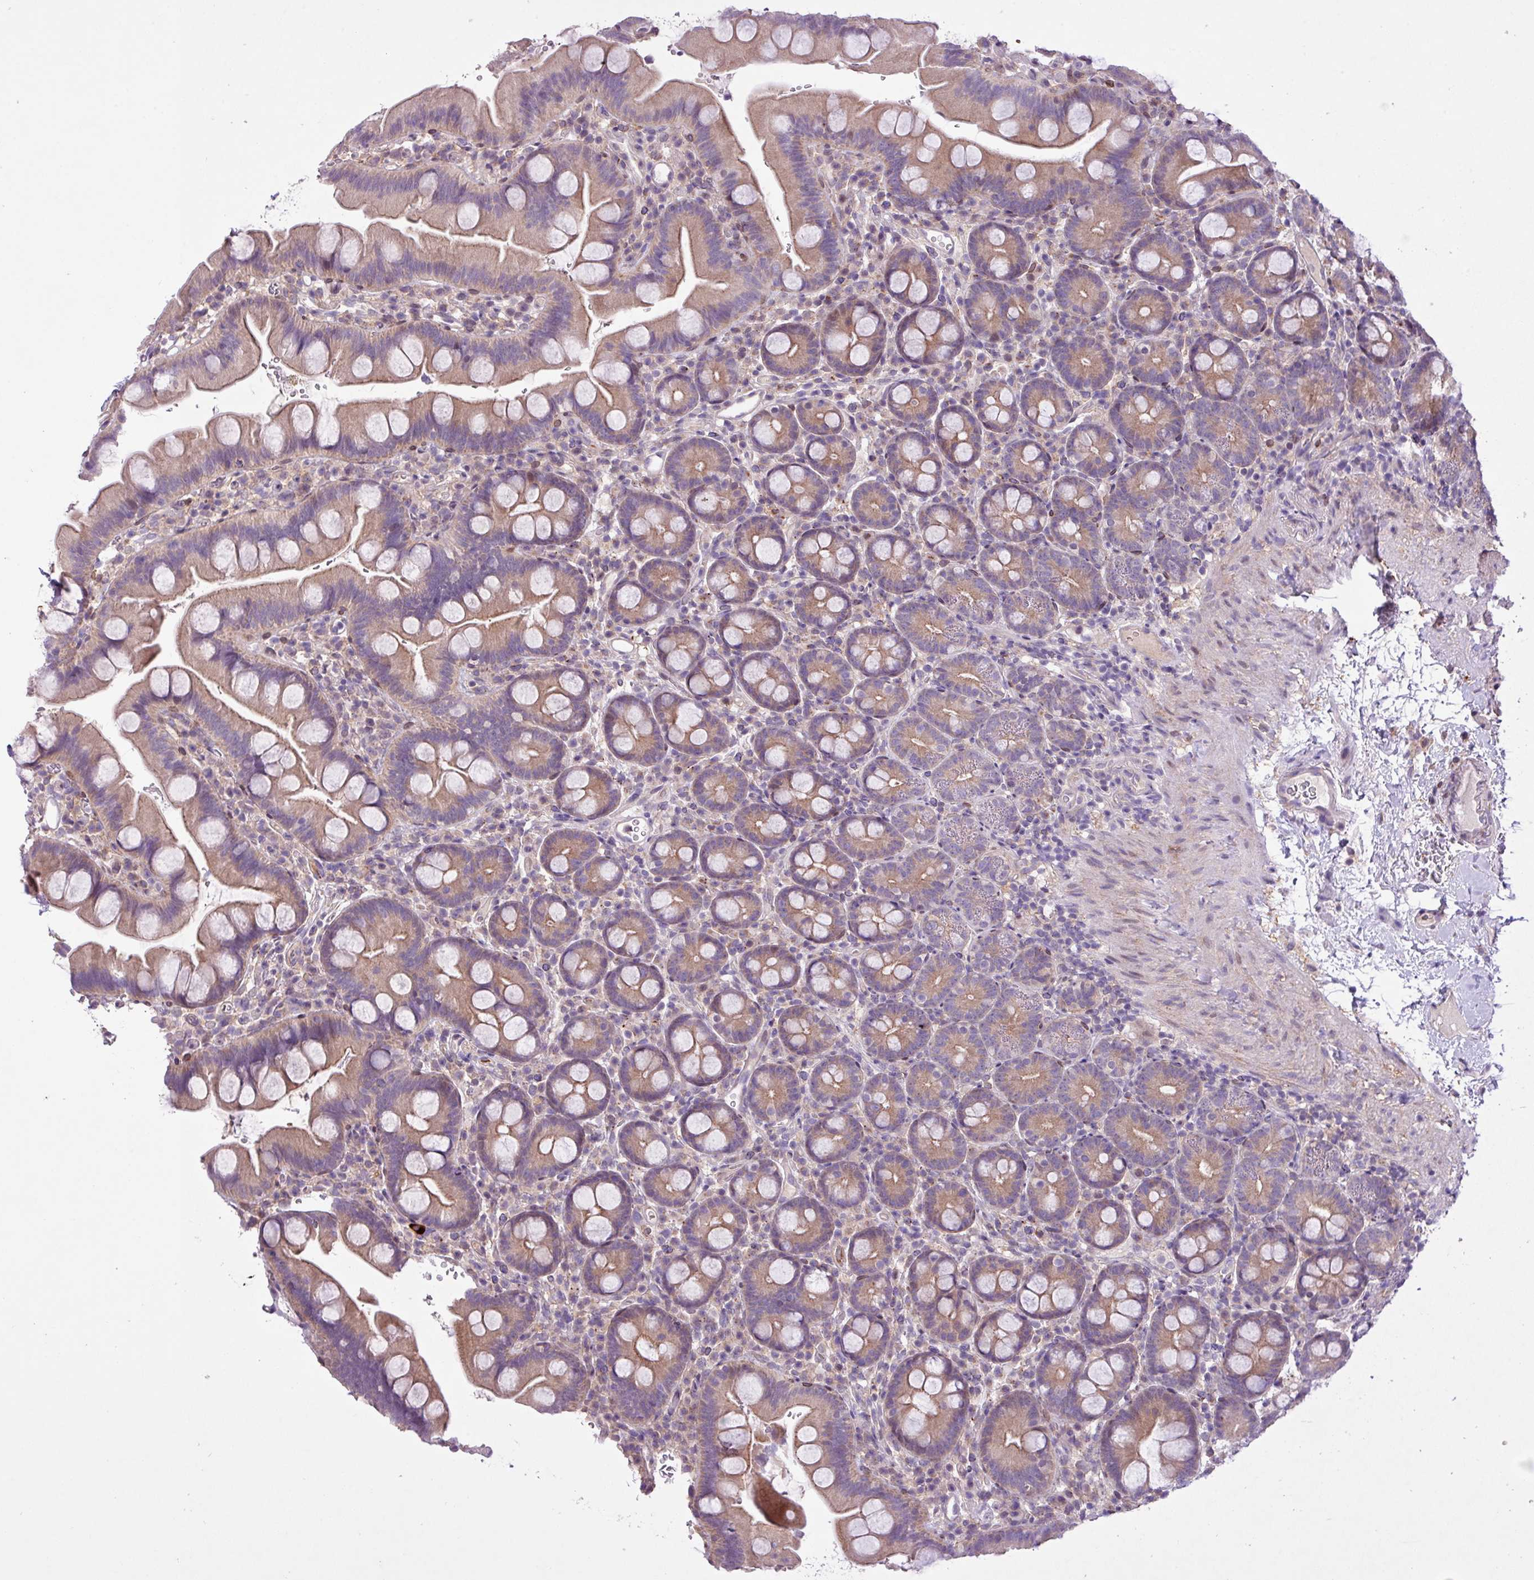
{"staining": {"intensity": "moderate", "quantity": "25%-75%", "location": "cytoplasmic/membranous"}, "tissue": "small intestine", "cell_type": "Glandular cells", "image_type": "normal", "snomed": [{"axis": "morphology", "description": "Normal tissue, NOS"}, {"axis": "topography", "description": "Small intestine"}], "caption": "Immunohistochemistry photomicrograph of benign small intestine: human small intestine stained using immunohistochemistry (IHC) shows medium levels of moderate protein expression localized specifically in the cytoplasmic/membranous of glandular cells, appearing as a cytoplasmic/membranous brown color.", "gene": "RPP25L", "patient": {"sex": "female", "age": 68}}